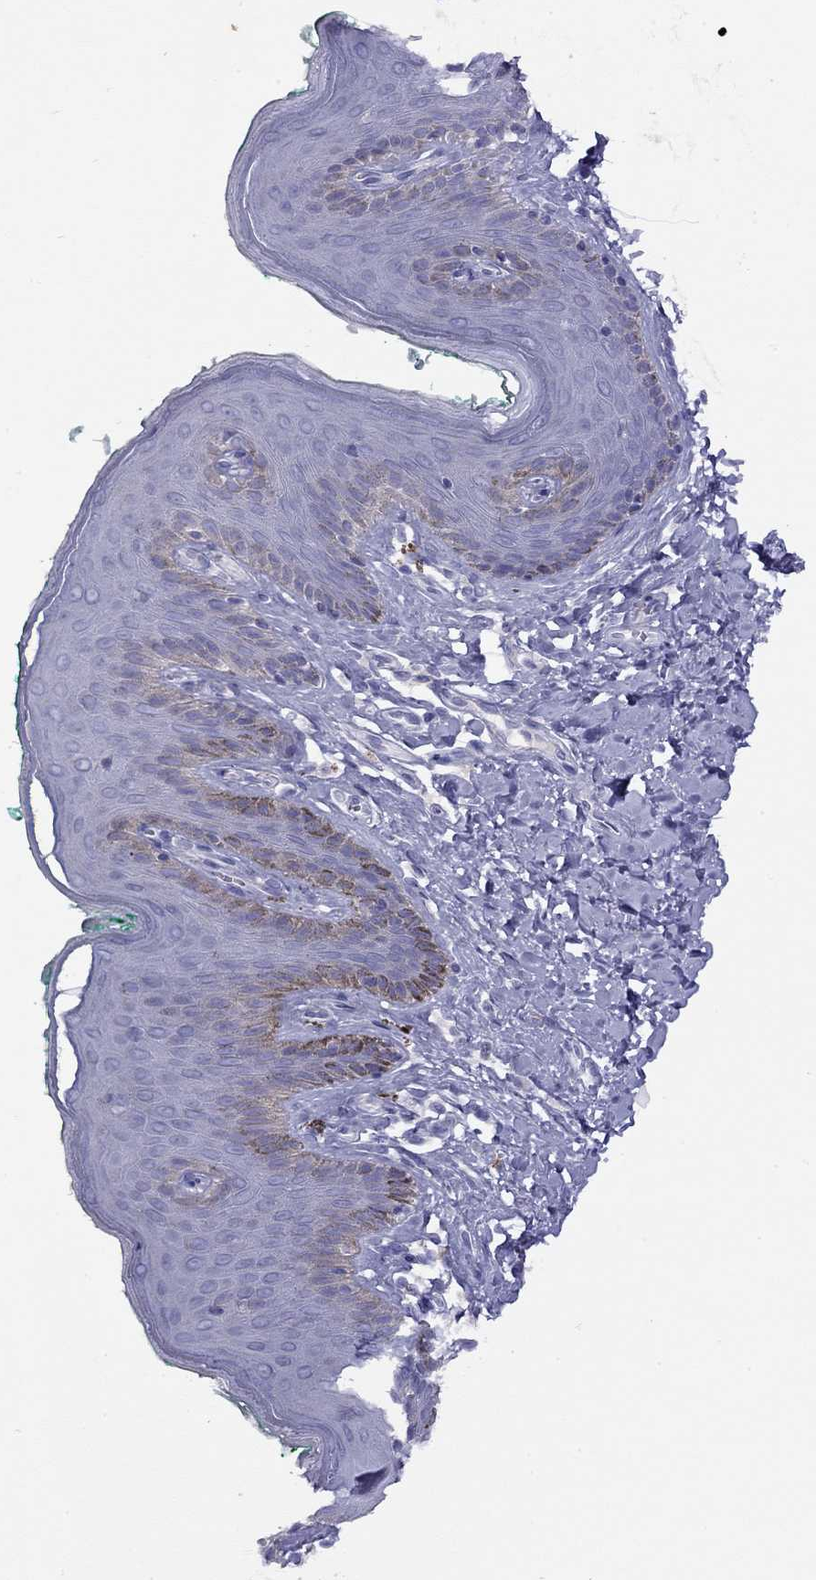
{"staining": {"intensity": "negative", "quantity": "none", "location": "none"}, "tissue": "skin", "cell_type": "Epidermal cells", "image_type": "normal", "snomed": [{"axis": "morphology", "description": "Normal tissue, NOS"}, {"axis": "topography", "description": "Vulva"}], "caption": "This micrograph is of unremarkable skin stained with immunohistochemistry to label a protein in brown with the nuclei are counter-stained blue. There is no positivity in epidermal cells.", "gene": "CPNE4", "patient": {"sex": "female", "age": 66}}